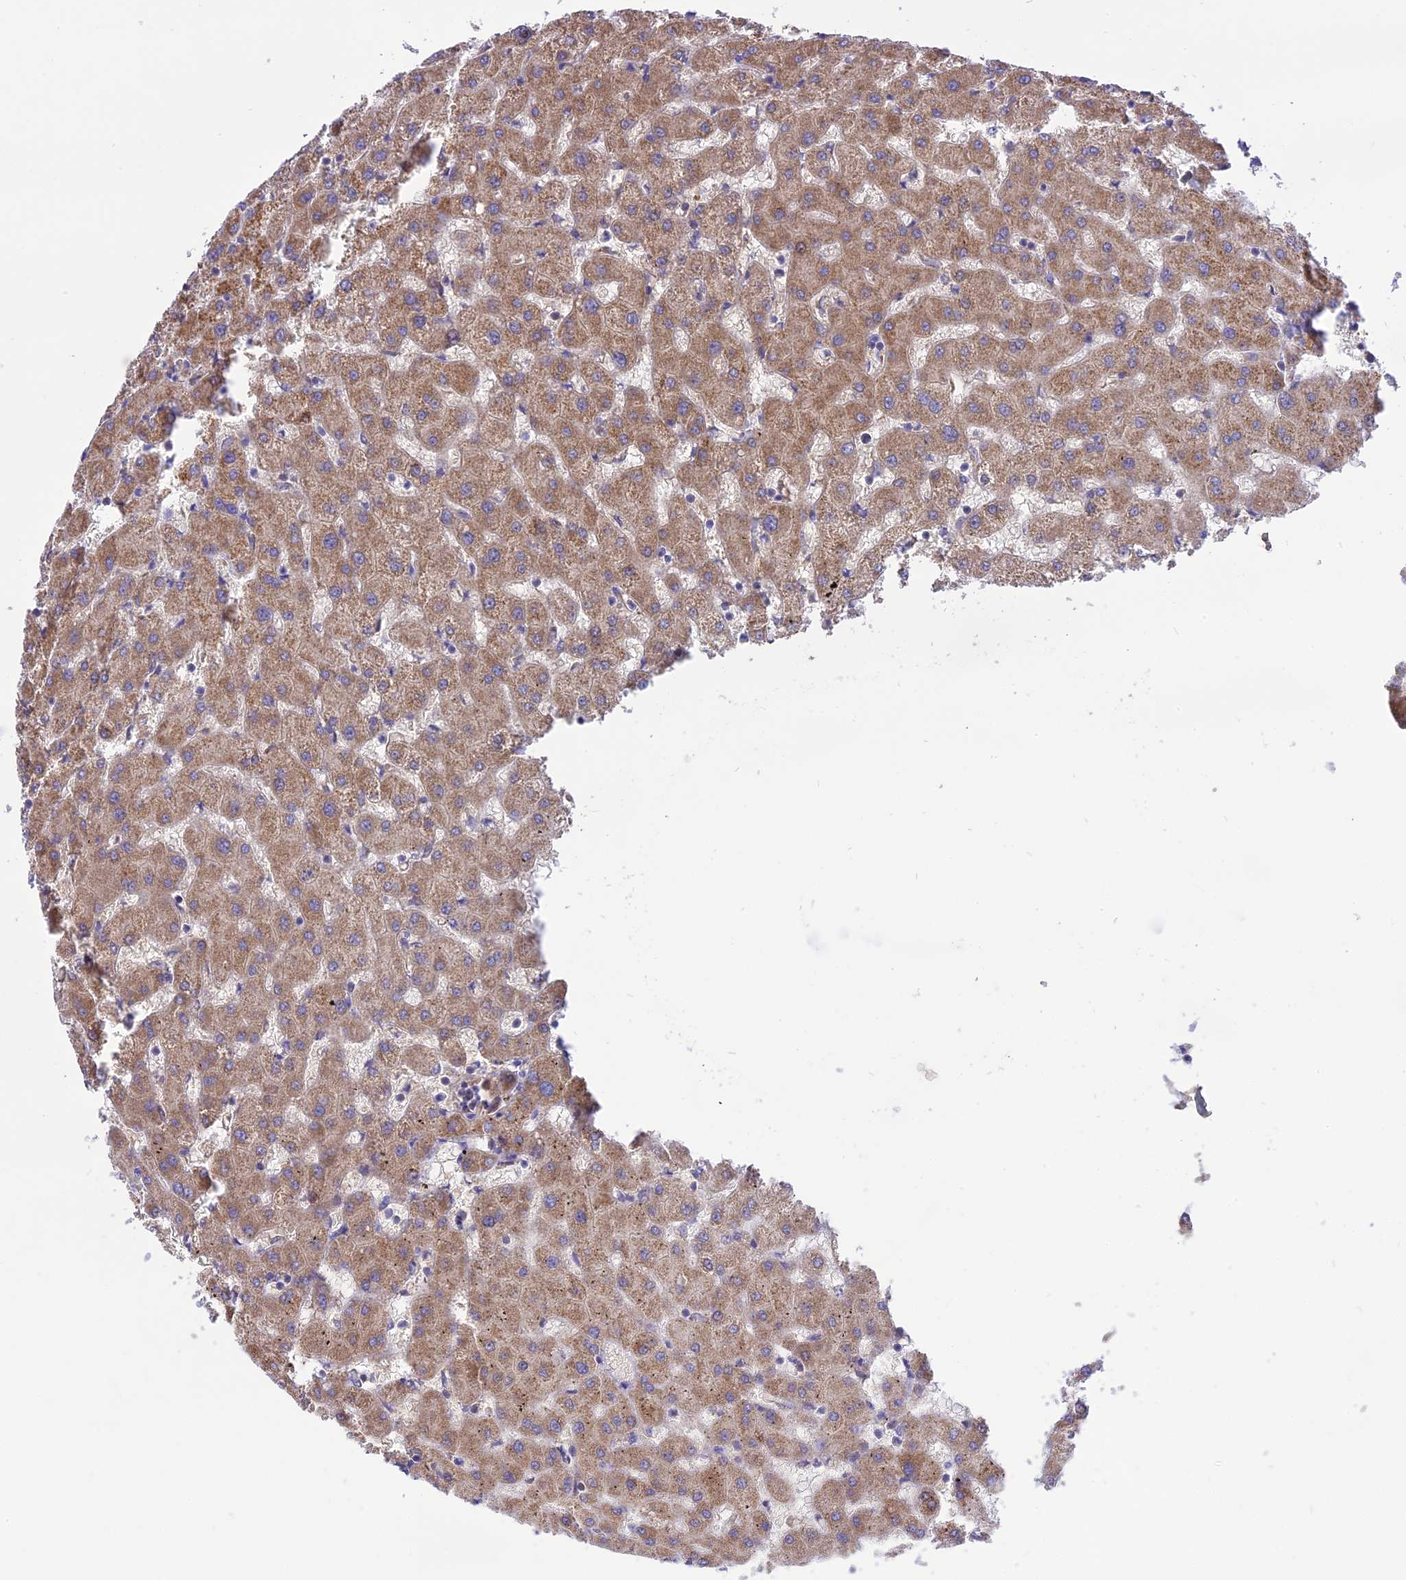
{"staining": {"intensity": "negative", "quantity": "none", "location": "none"}, "tissue": "liver", "cell_type": "Cholangiocytes", "image_type": "normal", "snomed": [{"axis": "morphology", "description": "Normal tissue, NOS"}, {"axis": "topography", "description": "Liver"}], "caption": "High magnification brightfield microscopy of unremarkable liver stained with DAB (3,3'-diaminobenzidine) (brown) and counterstained with hematoxylin (blue): cholangiocytes show no significant staining. (DAB IHC, high magnification).", "gene": "ARMCX6", "patient": {"sex": "female", "age": 63}}